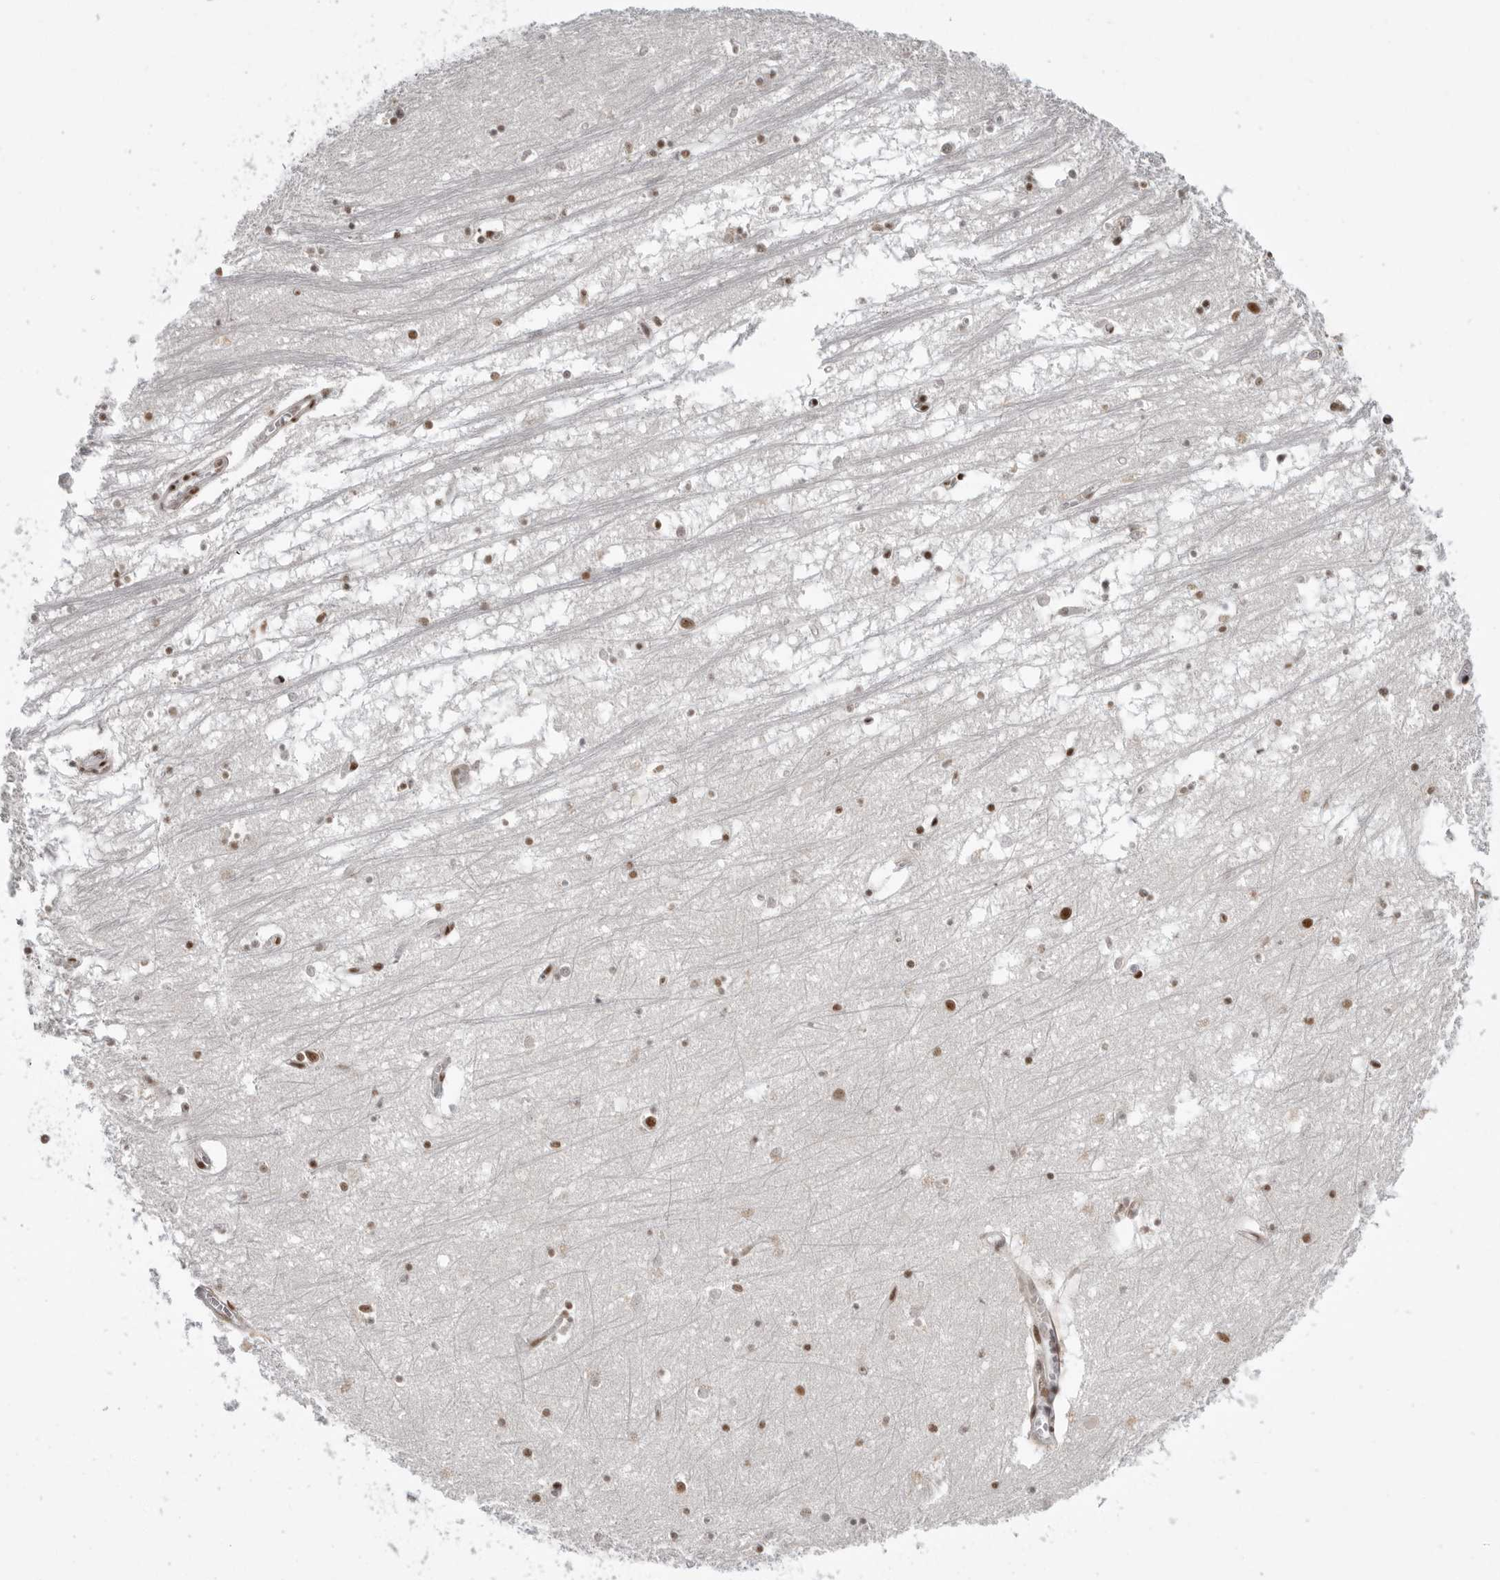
{"staining": {"intensity": "moderate", "quantity": ">75%", "location": "nuclear"}, "tissue": "hippocampus", "cell_type": "Glial cells", "image_type": "normal", "snomed": [{"axis": "morphology", "description": "Normal tissue, NOS"}, {"axis": "topography", "description": "Hippocampus"}], "caption": "A high-resolution histopathology image shows immunohistochemistry staining of unremarkable hippocampus, which reveals moderate nuclear expression in approximately >75% of glial cells.", "gene": "PPP1R8", "patient": {"sex": "male", "age": 70}}